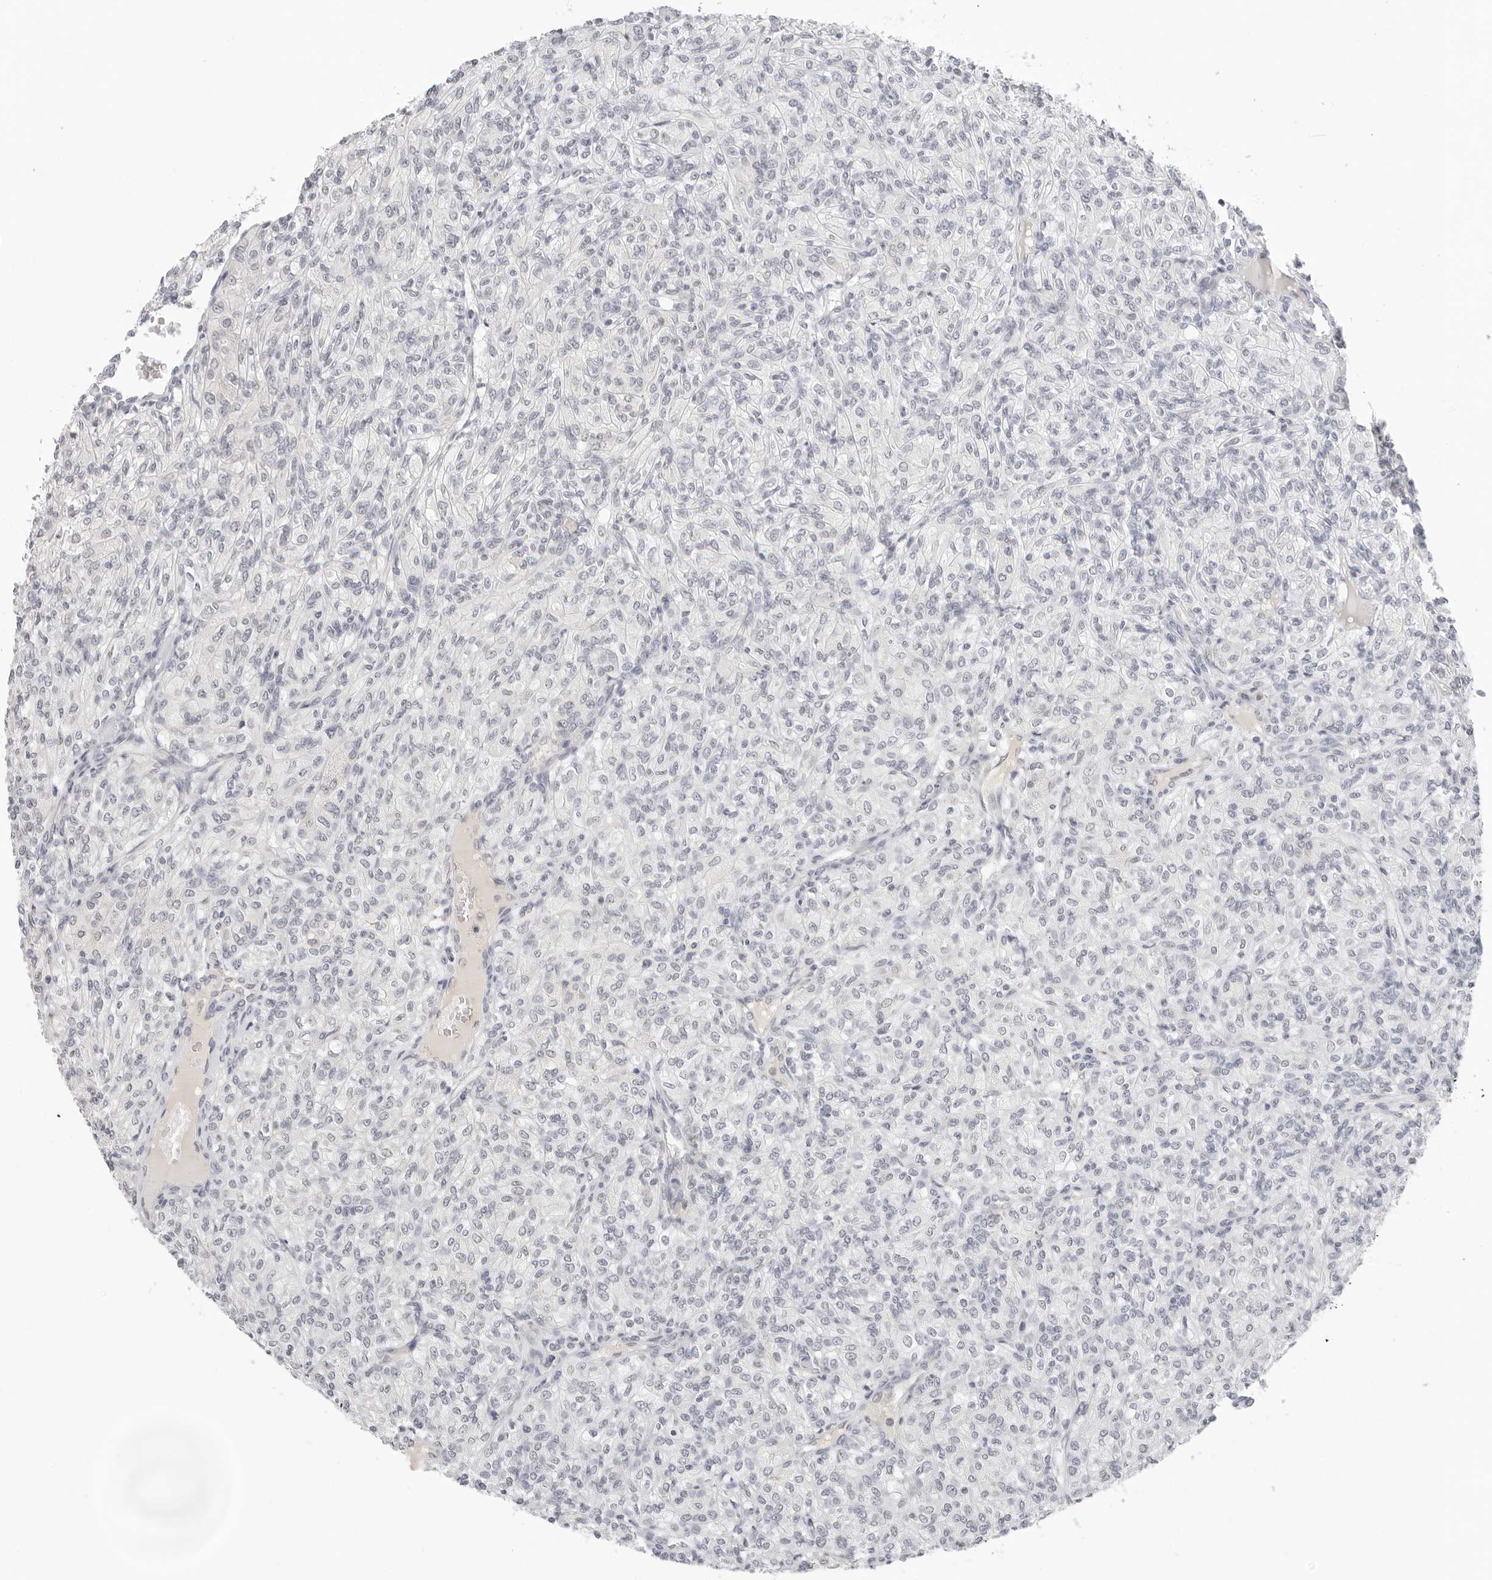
{"staining": {"intensity": "negative", "quantity": "none", "location": "none"}, "tissue": "renal cancer", "cell_type": "Tumor cells", "image_type": "cancer", "snomed": [{"axis": "morphology", "description": "Adenocarcinoma, NOS"}, {"axis": "topography", "description": "Kidney"}], "caption": "IHC histopathology image of adenocarcinoma (renal) stained for a protein (brown), which shows no expression in tumor cells.", "gene": "EDN2", "patient": {"sex": "male", "age": 77}}